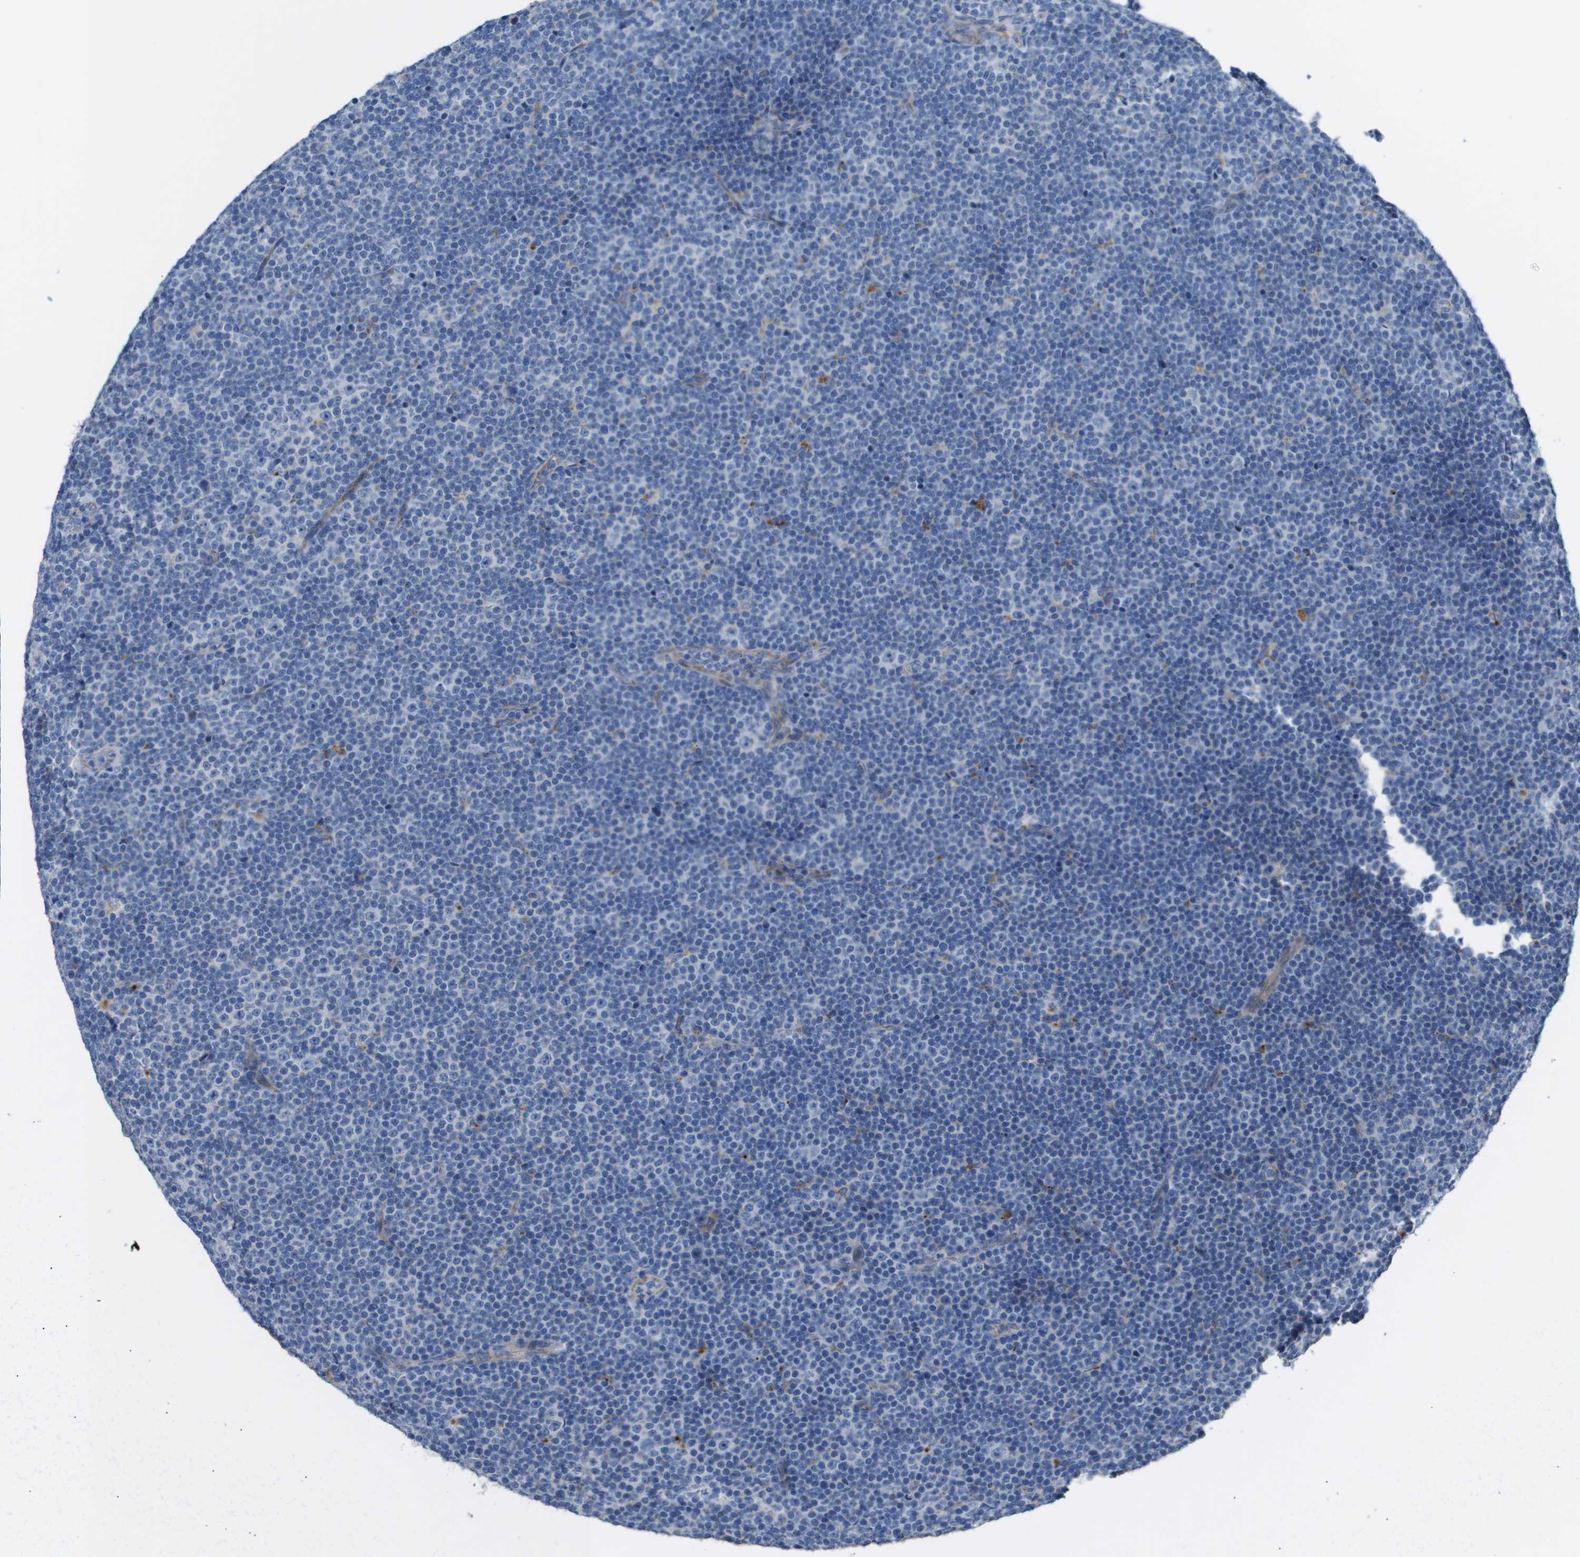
{"staining": {"intensity": "negative", "quantity": "none", "location": "none"}, "tissue": "lymphoma", "cell_type": "Tumor cells", "image_type": "cancer", "snomed": [{"axis": "morphology", "description": "Malignant lymphoma, non-Hodgkin's type, Low grade"}, {"axis": "topography", "description": "Lymph node"}], "caption": "A micrograph of lymphoma stained for a protein exhibits no brown staining in tumor cells.", "gene": "NHLRC3", "patient": {"sex": "female", "age": 67}}